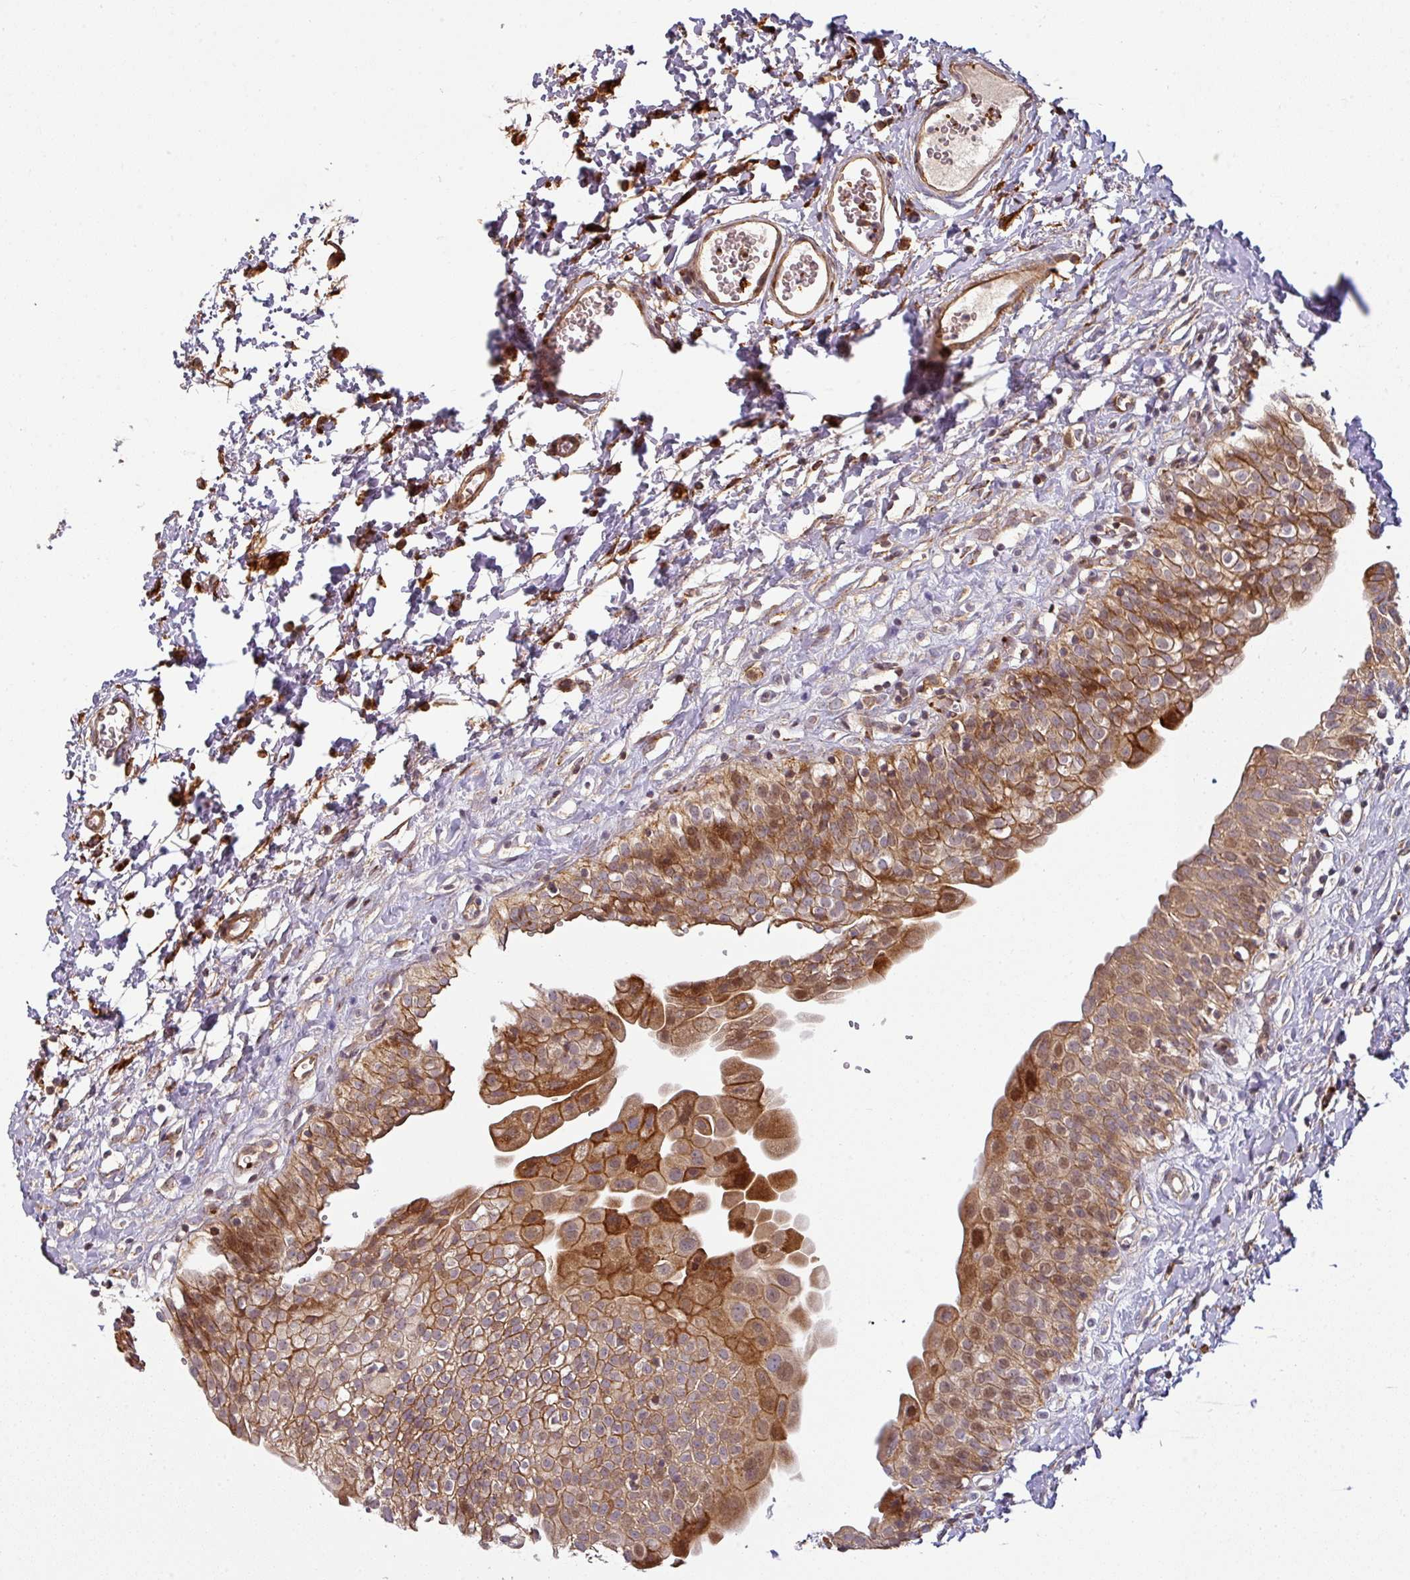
{"staining": {"intensity": "strong", "quantity": ">75%", "location": "cytoplasmic/membranous"}, "tissue": "urinary bladder", "cell_type": "Urothelial cells", "image_type": "normal", "snomed": [{"axis": "morphology", "description": "Normal tissue, NOS"}, {"axis": "topography", "description": "Urinary bladder"}], "caption": "Immunohistochemistry (IHC) photomicrograph of benign urinary bladder: urinary bladder stained using immunohistochemistry displays high levels of strong protein expression localized specifically in the cytoplasmic/membranous of urothelial cells, appearing as a cytoplasmic/membranous brown color.", "gene": "CASP2", "patient": {"sex": "male", "age": 51}}